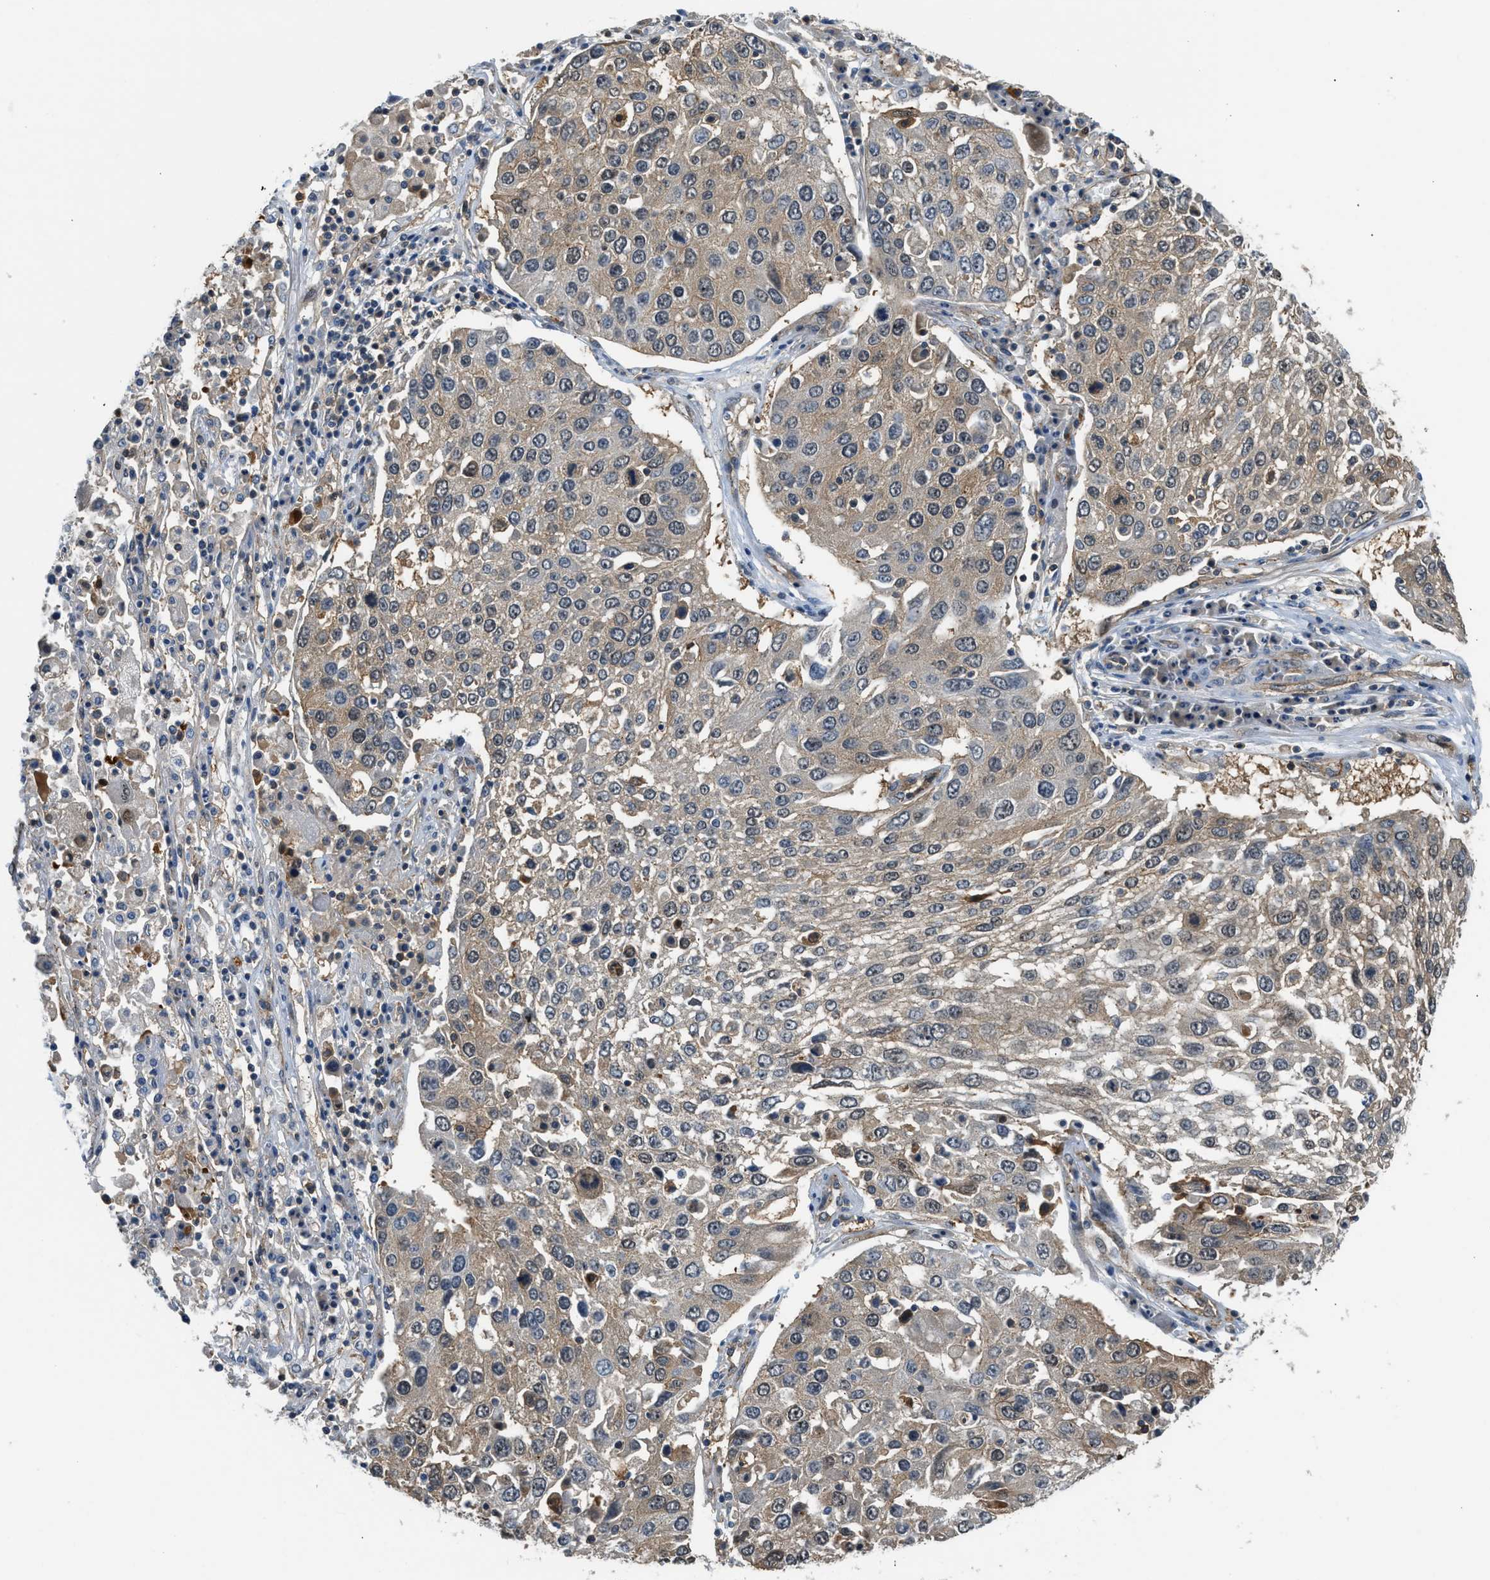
{"staining": {"intensity": "weak", "quantity": "25%-75%", "location": "cytoplasmic/membranous"}, "tissue": "lung cancer", "cell_type": "Tumor cells", "image_type": "cancer", "snomed": [{"axis": "morphology", "description": "Squamous cell carcinoma, NOS"}, {"axis": "topography", "description": "Lung"}], "caption": "A photomicrograph showing weak cytoplasmic/membranous positivity in about 25%-75% of tumor cells in lung cancer, as visualized by brown immunohistochemical staining.", "gene": "CBLB", "patient": {"sex": "male", "age": 65}}